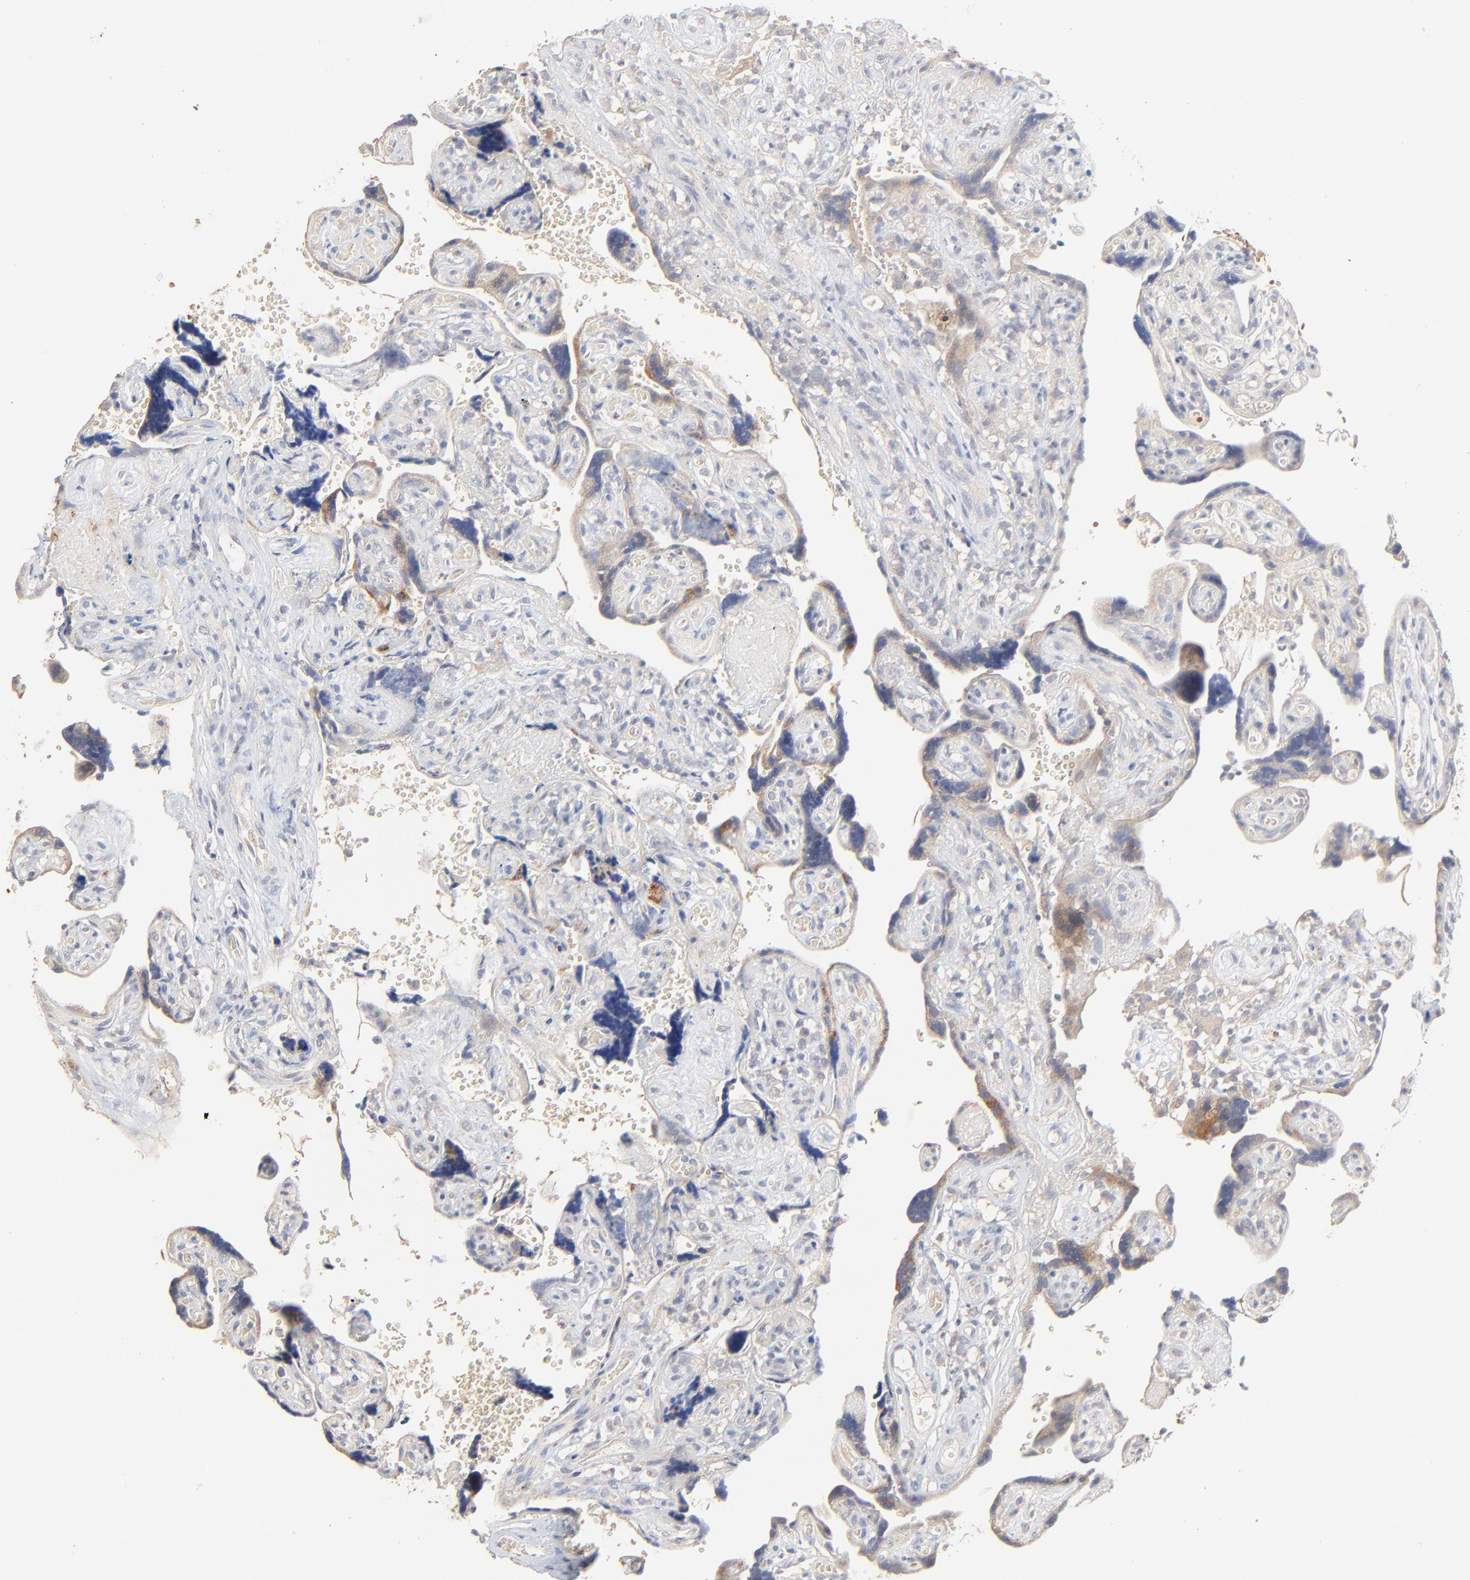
{"staining": {"intensity": "negative", "quantity": "none", "location": "none"}, "tissue": "placenta", "cell_type": "Decidual cells", "image_type": "normal", "snomed": [{"axis": "morphology", "description": "Normal tissue, NOS"}, {"axis": "topography", "description": "Placenta"}], "caption": "Immunohistochemical staining of benign placenta displays no significant expression in decidual cells.", "gene": "FANCB", "patient": {"sex": "female", "age": 30}}